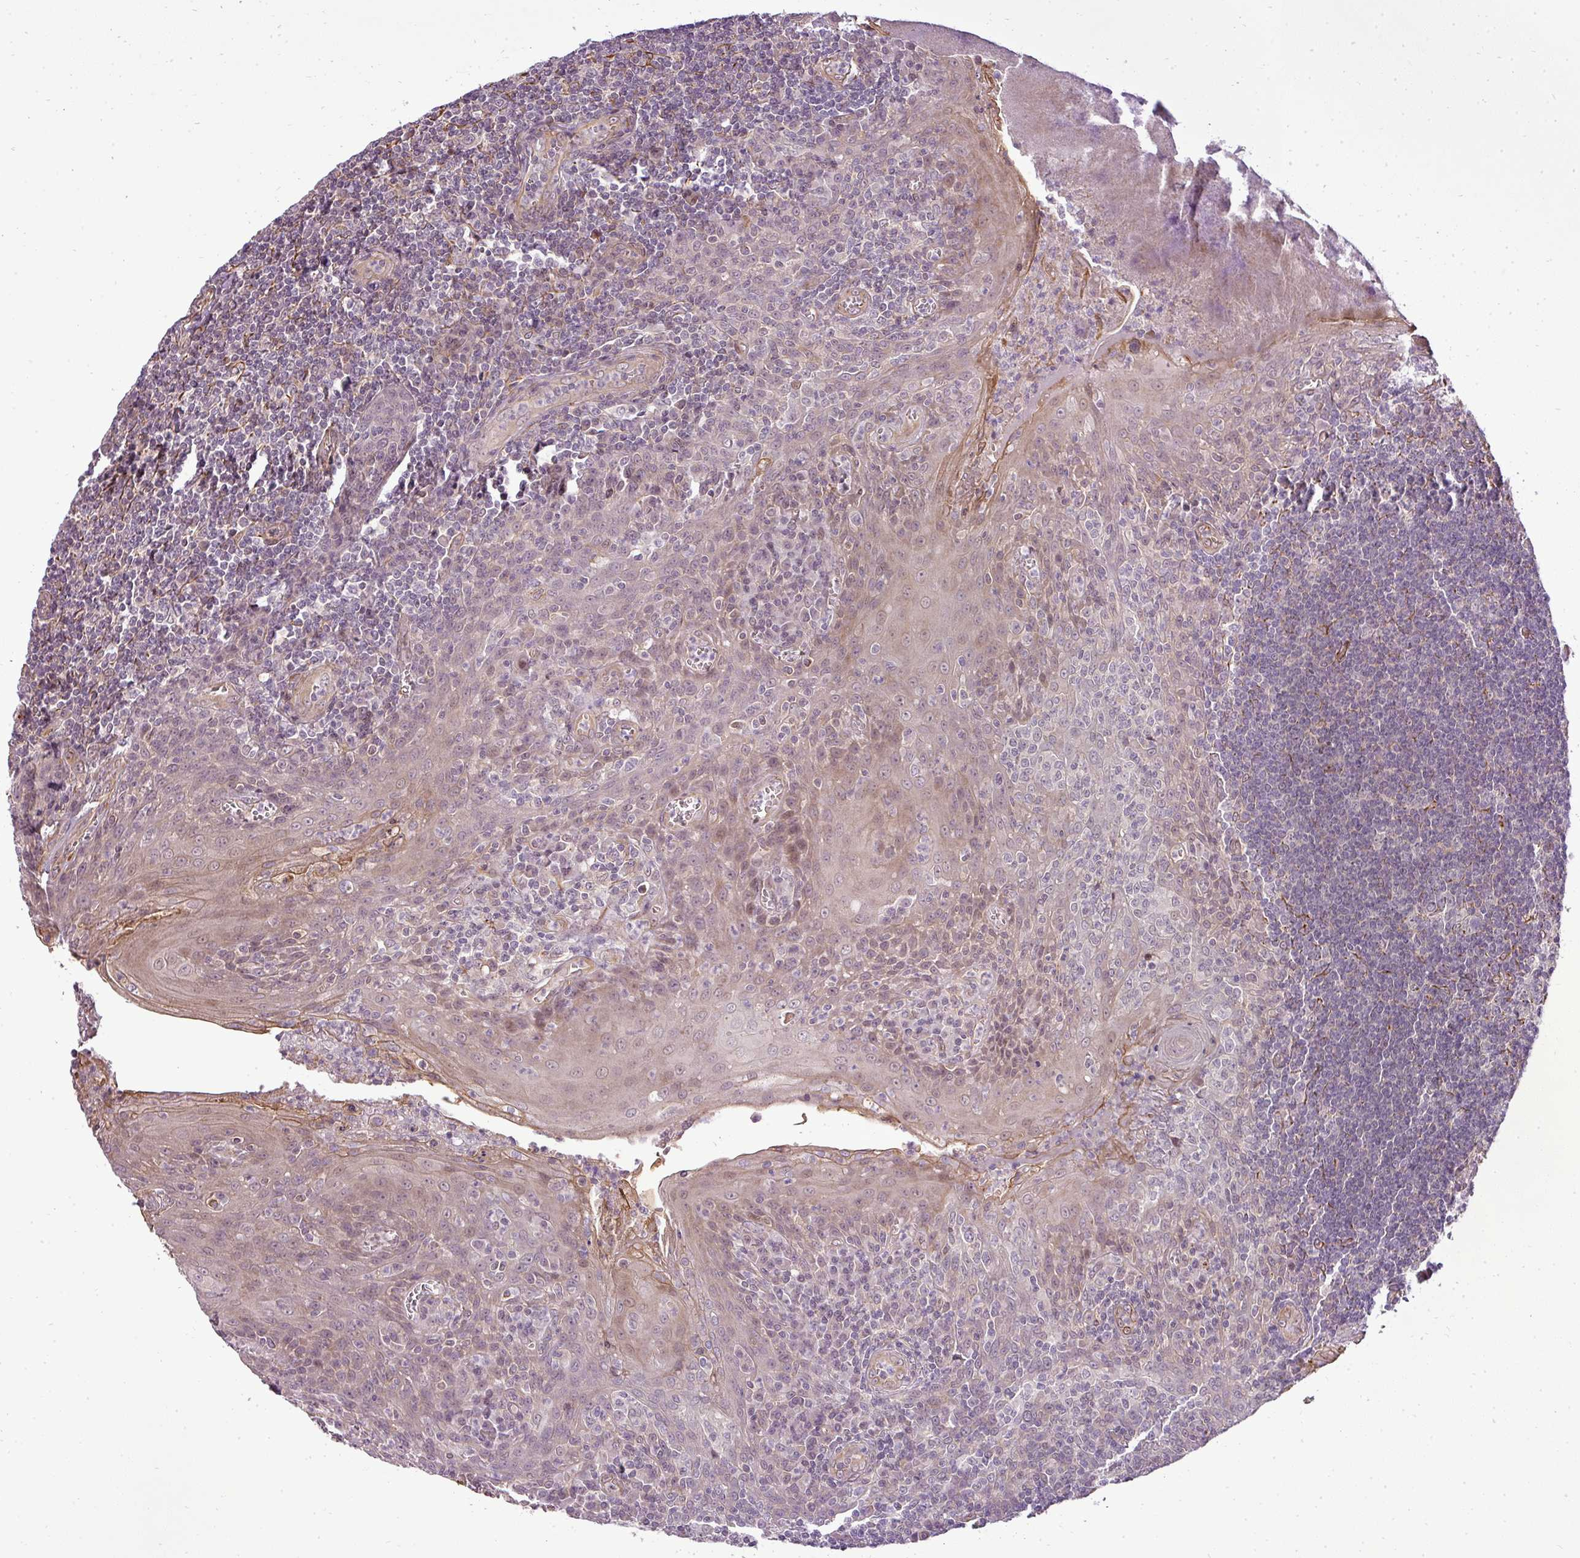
{"staining": {"intensity": "negative", "quantity": "none", "location": "none"}, "tissue": "tonsil", "cell_type": "Germinal center cells", "image_type": "normal", "snomed": [{"axis": "morphology", "description": "Normal tissue, NOS"}, {"axis": "topography", "description": "Tonsil"}], "caption": "Immunohistochemistry of benign tonsil reveals no staining in germinal center cells.", "gene": "PDRG1", "patient": {"sex": "male", "age": 27}}